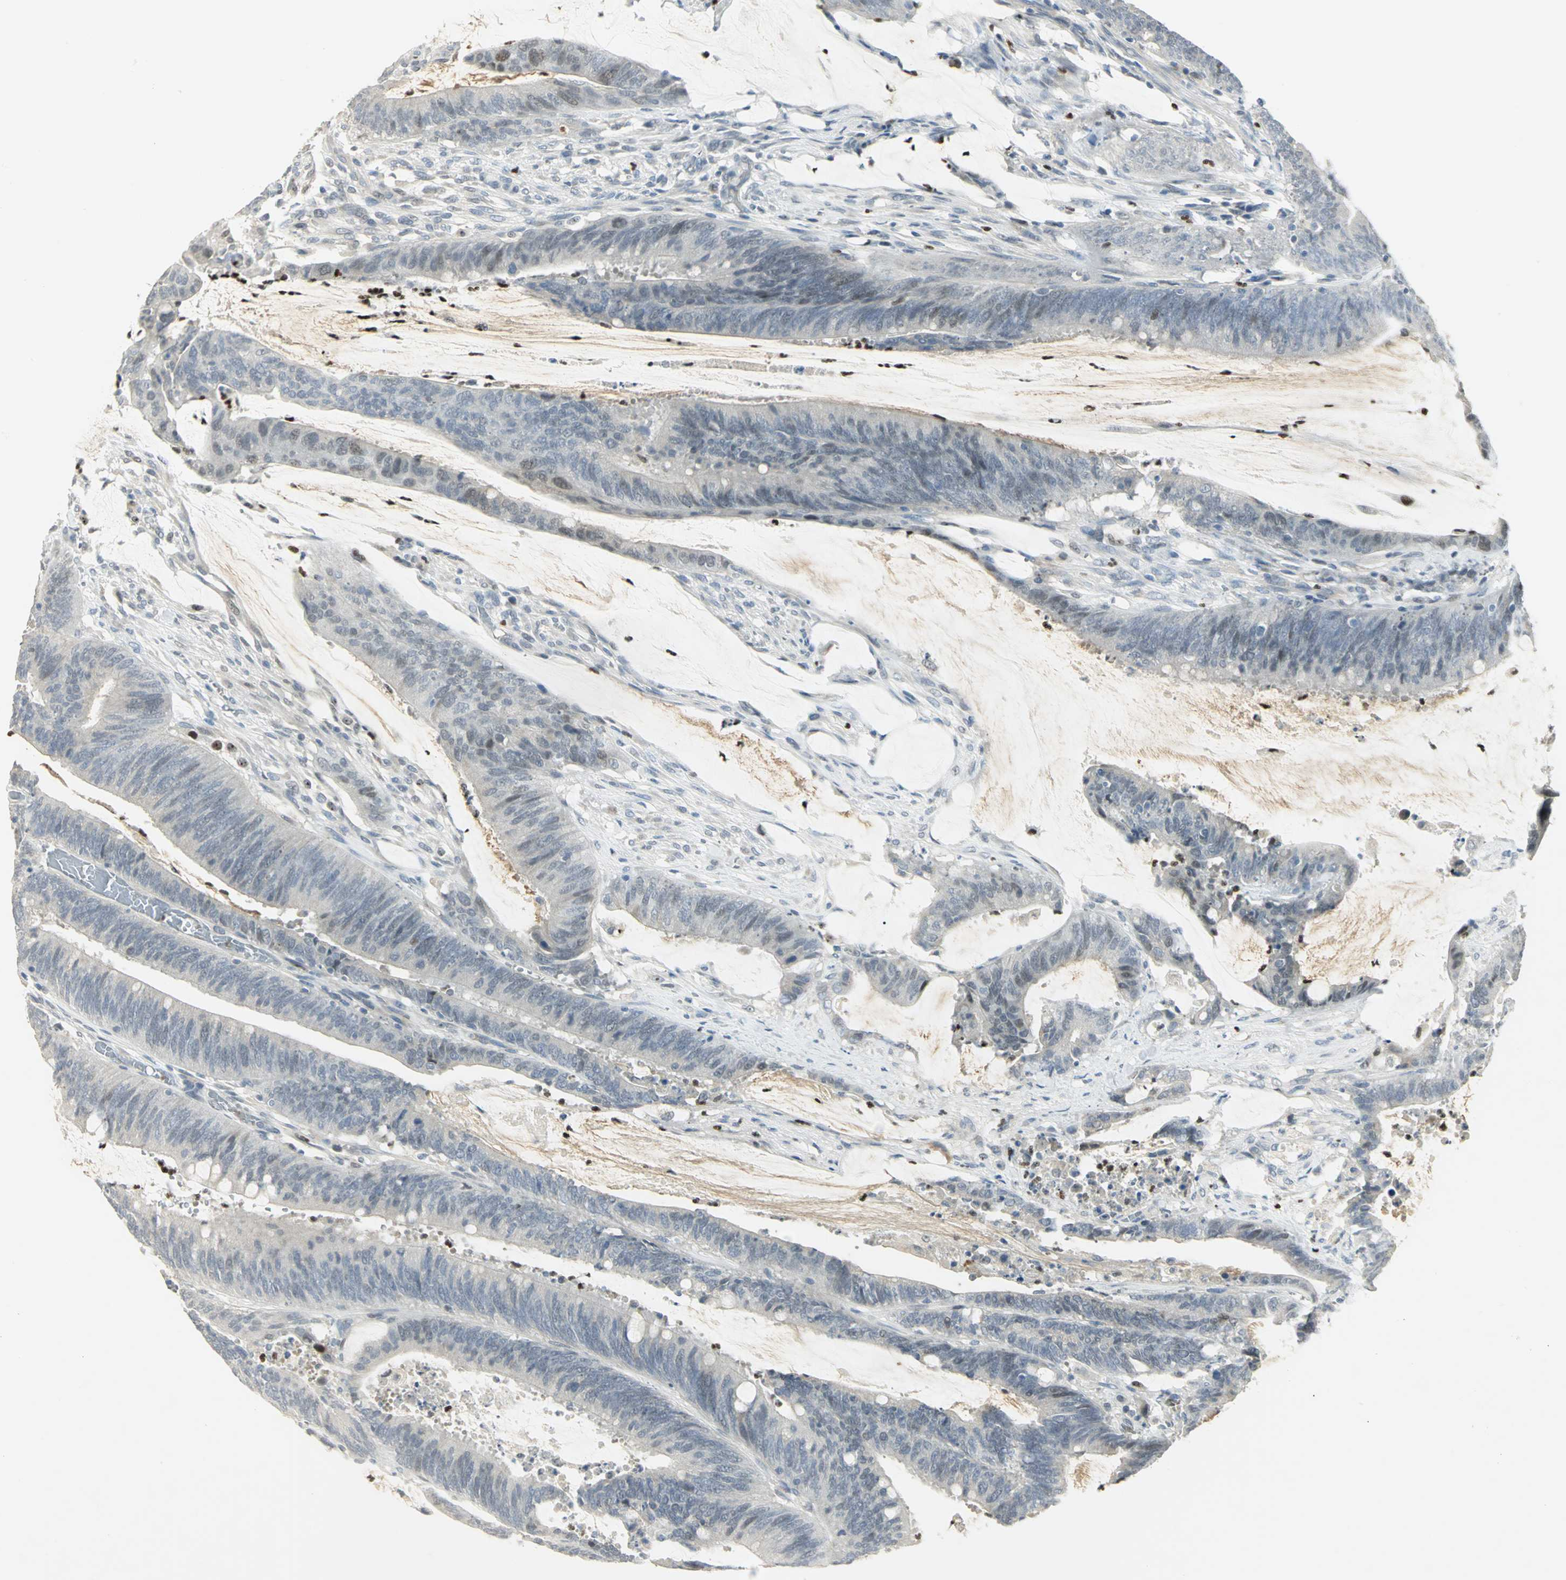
{"staining": {"intensity": "negative", "quantity": "none", "location": "none"}, "tissue": "colorectal cancer", "cell_type": "Tumor cells", "image_type": "cancer", "snomed": [{"axis": "morphology", "description": "Adenocarcinoma, NOS"}, {"axis": "topography", "description": "Rectum"}], "caption": "This is an IHC histopathology image of human colorectal cancer. There is no staining in tumor cells.", "gene": "BCL6", "patient": {"sex": "female", "age": 66}}